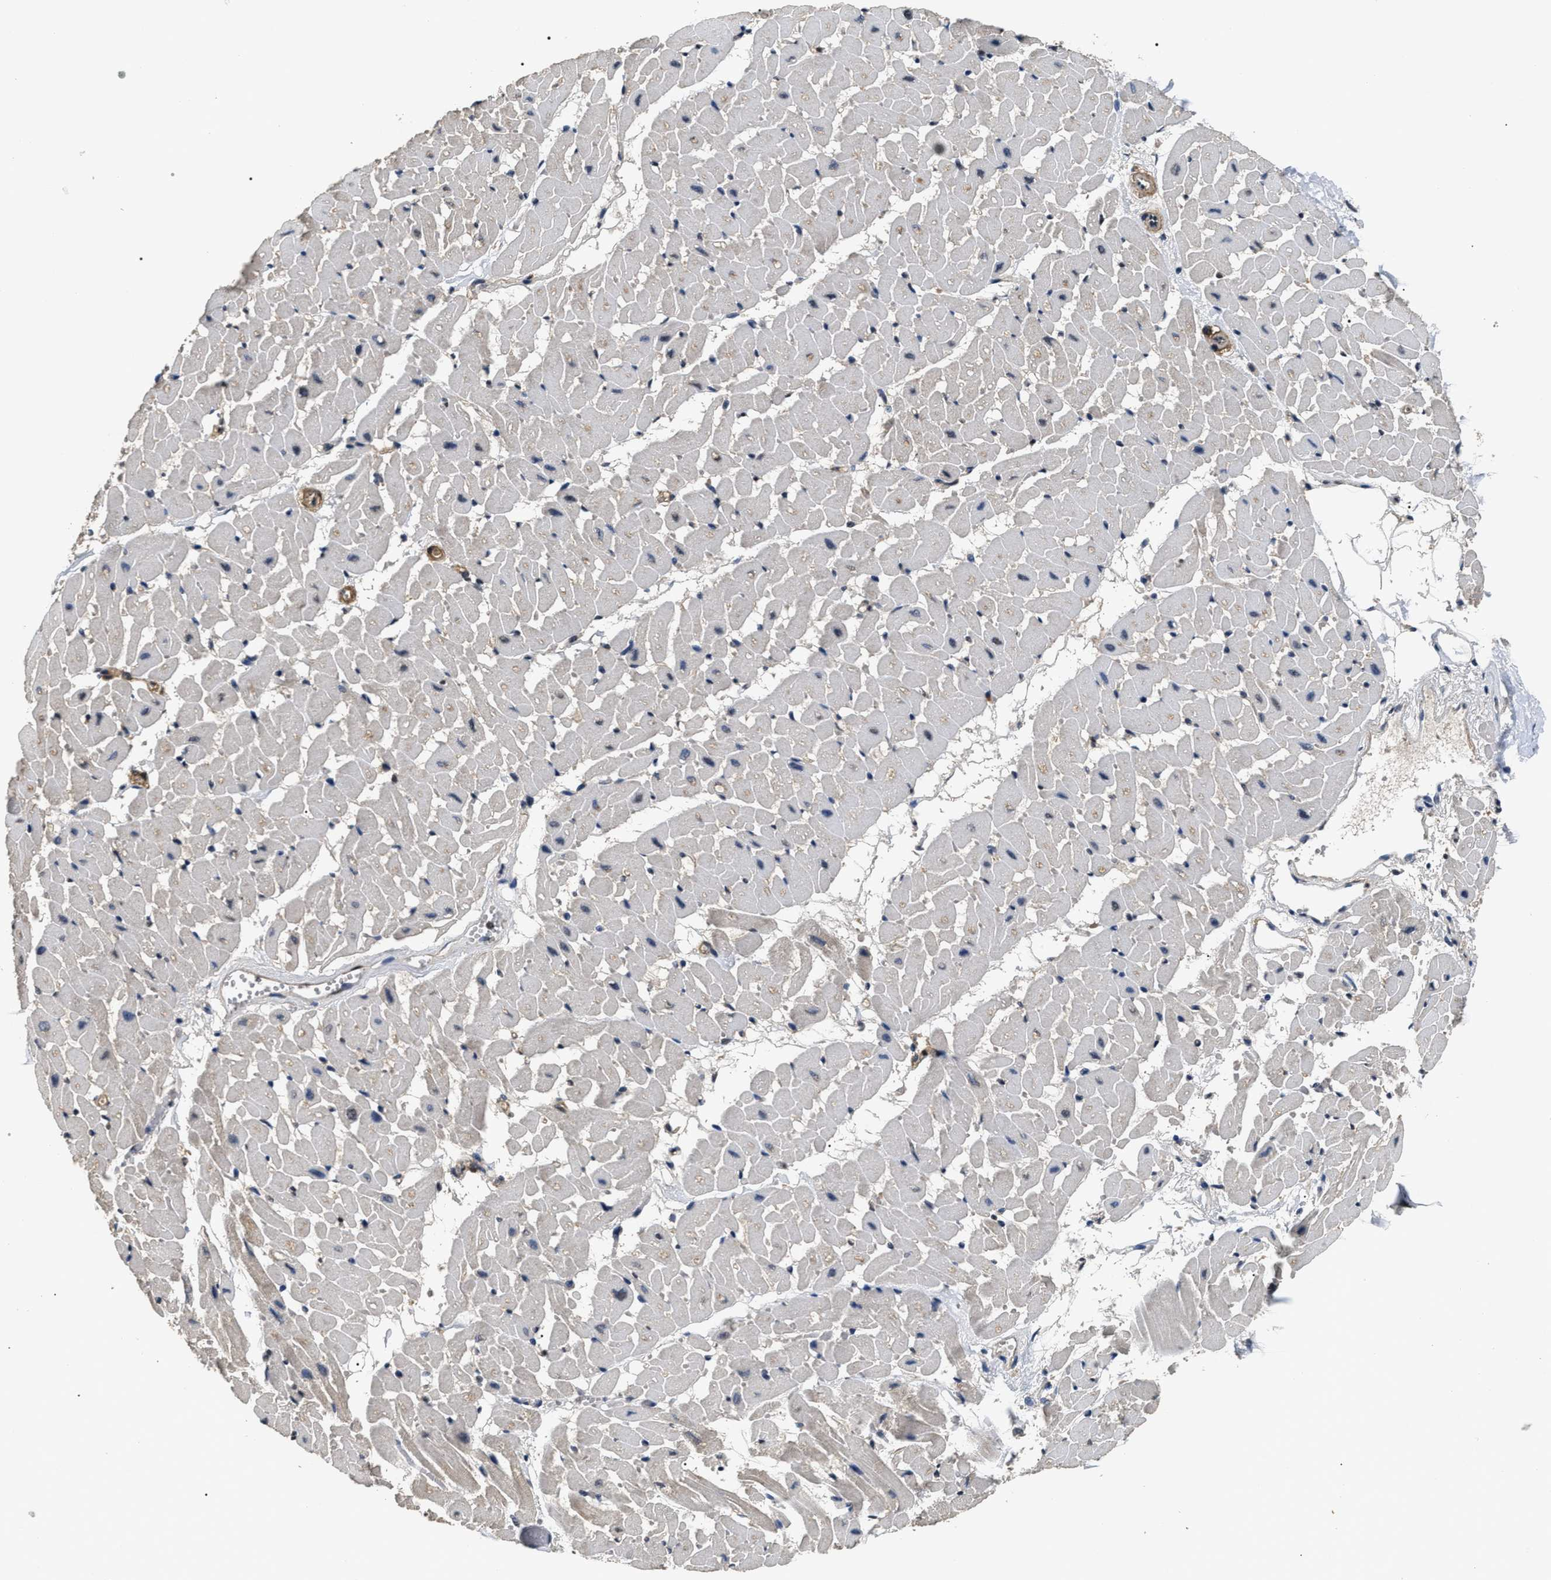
{"staining": {"intensity": "weak", "quantity": "<25%", "location": "nuclear"}, "tissue": "heart muscle", "cell_type": "Cardiomyocytes", "image_type": "normal", "snomed": [{"axis": "morphology", "description": "Normal tissue, NOS"}, {"axis": "topography", "description": "Heart"}], "caption": "Cardiomyocytes are negative for brown protein staining in normal heart muscle. (Stains: DAB immunohistochemistry (IHC) with hematoxylin counter stain, Microscopy: brightfield microscopy at high magnification).", "gene": "ANP32E", "patient": {"sex": "female", "age": 19}}